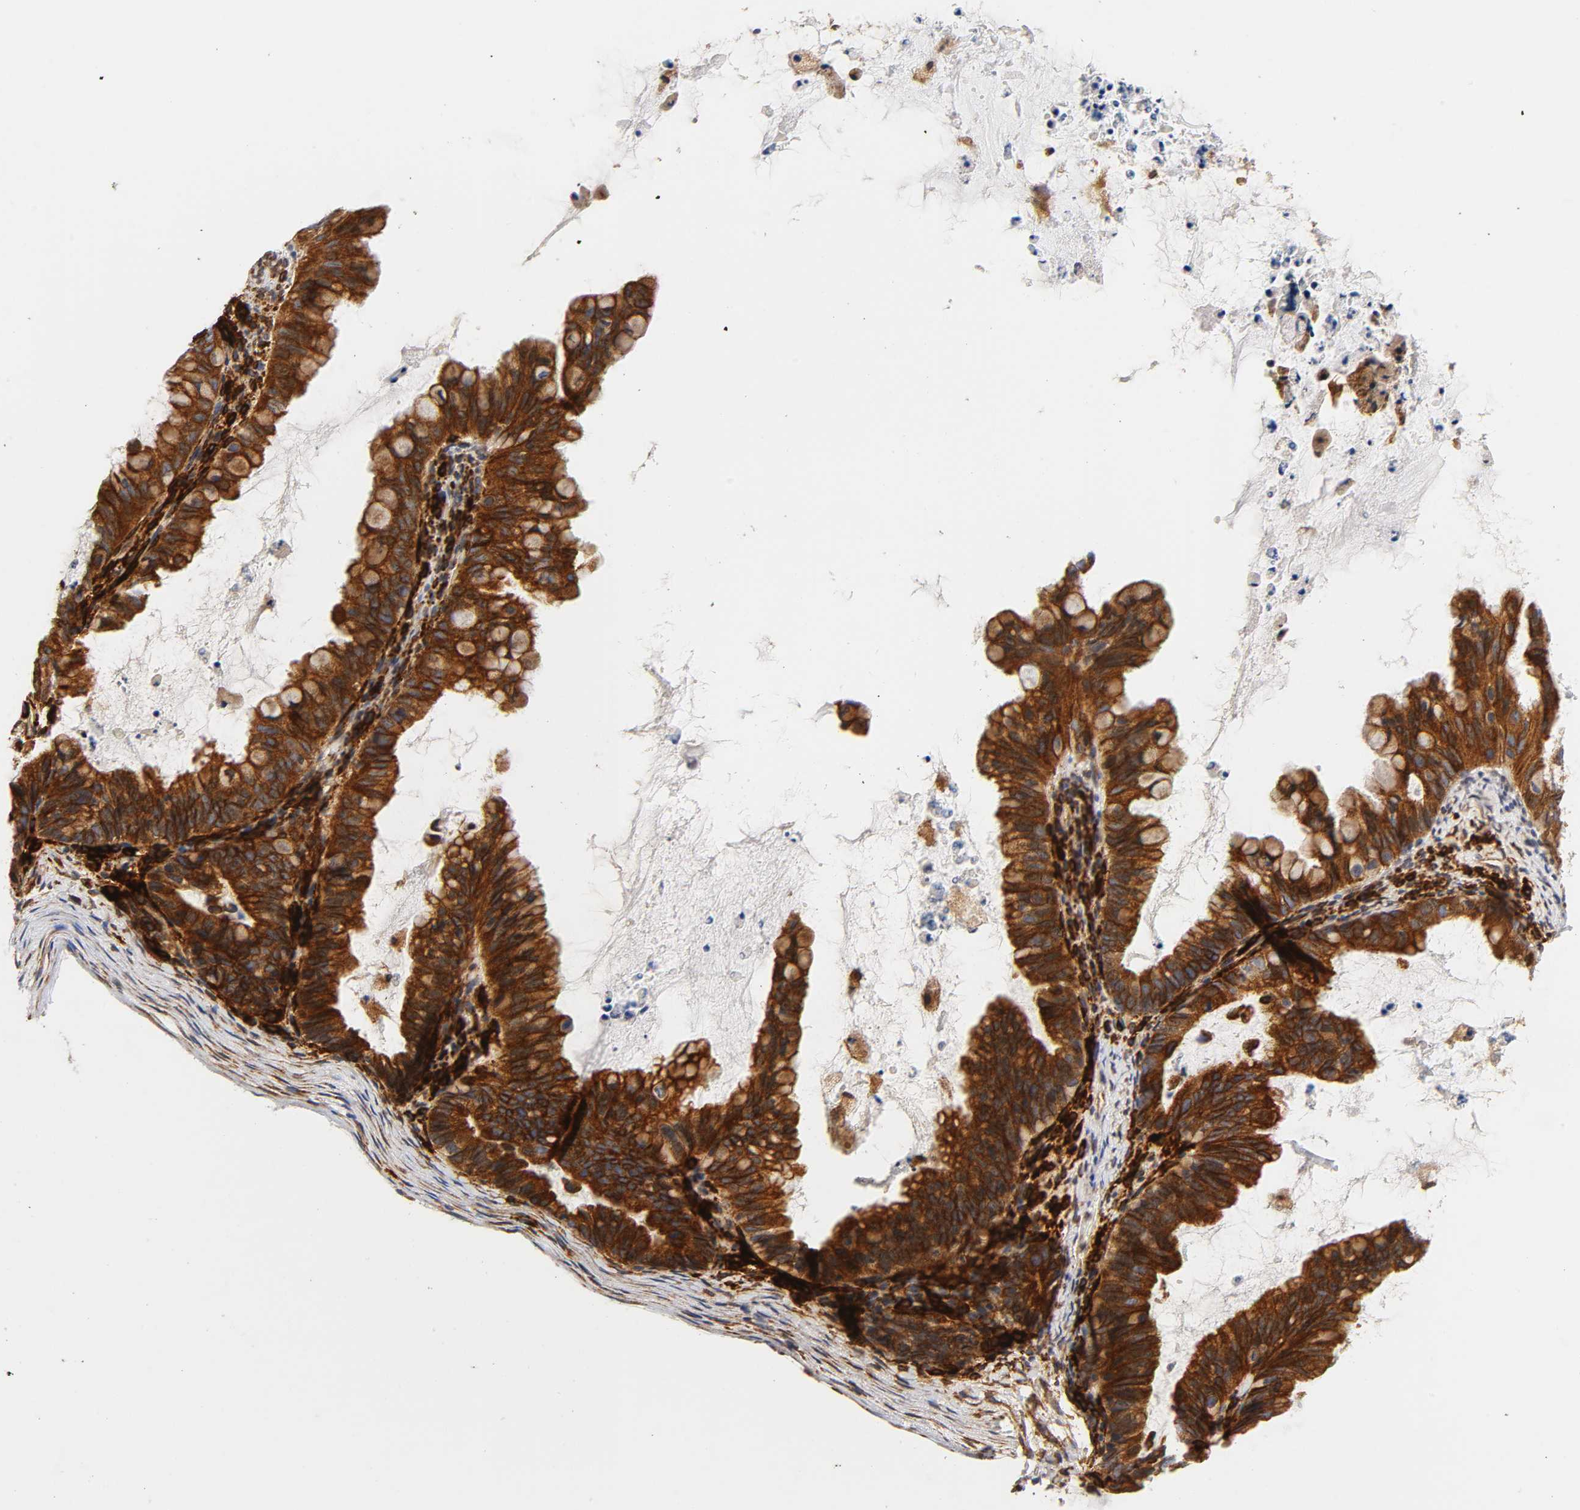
{"staining": {"intensity": "strong", "quantity": ">75%", "location": "cytoplasmic/membranous"}, "tissue": "ovarian cancer", "cell_type": "Tumor cells", "image_type": "cancer", "snomed": [{"axis": "morphology", "description": "Cystadenocarcinoma, mucinous, NOS"}, {"axis": "topography", "description": "Ovary"}], "caption": "A high amount of strong cytoplasmic/membranous positivity is present in about >75% of tumor cells in ovarian cancer tissue. Nuclei are stained in blue.", "gene": "POR", "patient": {"sex": "female", "age": 36}}